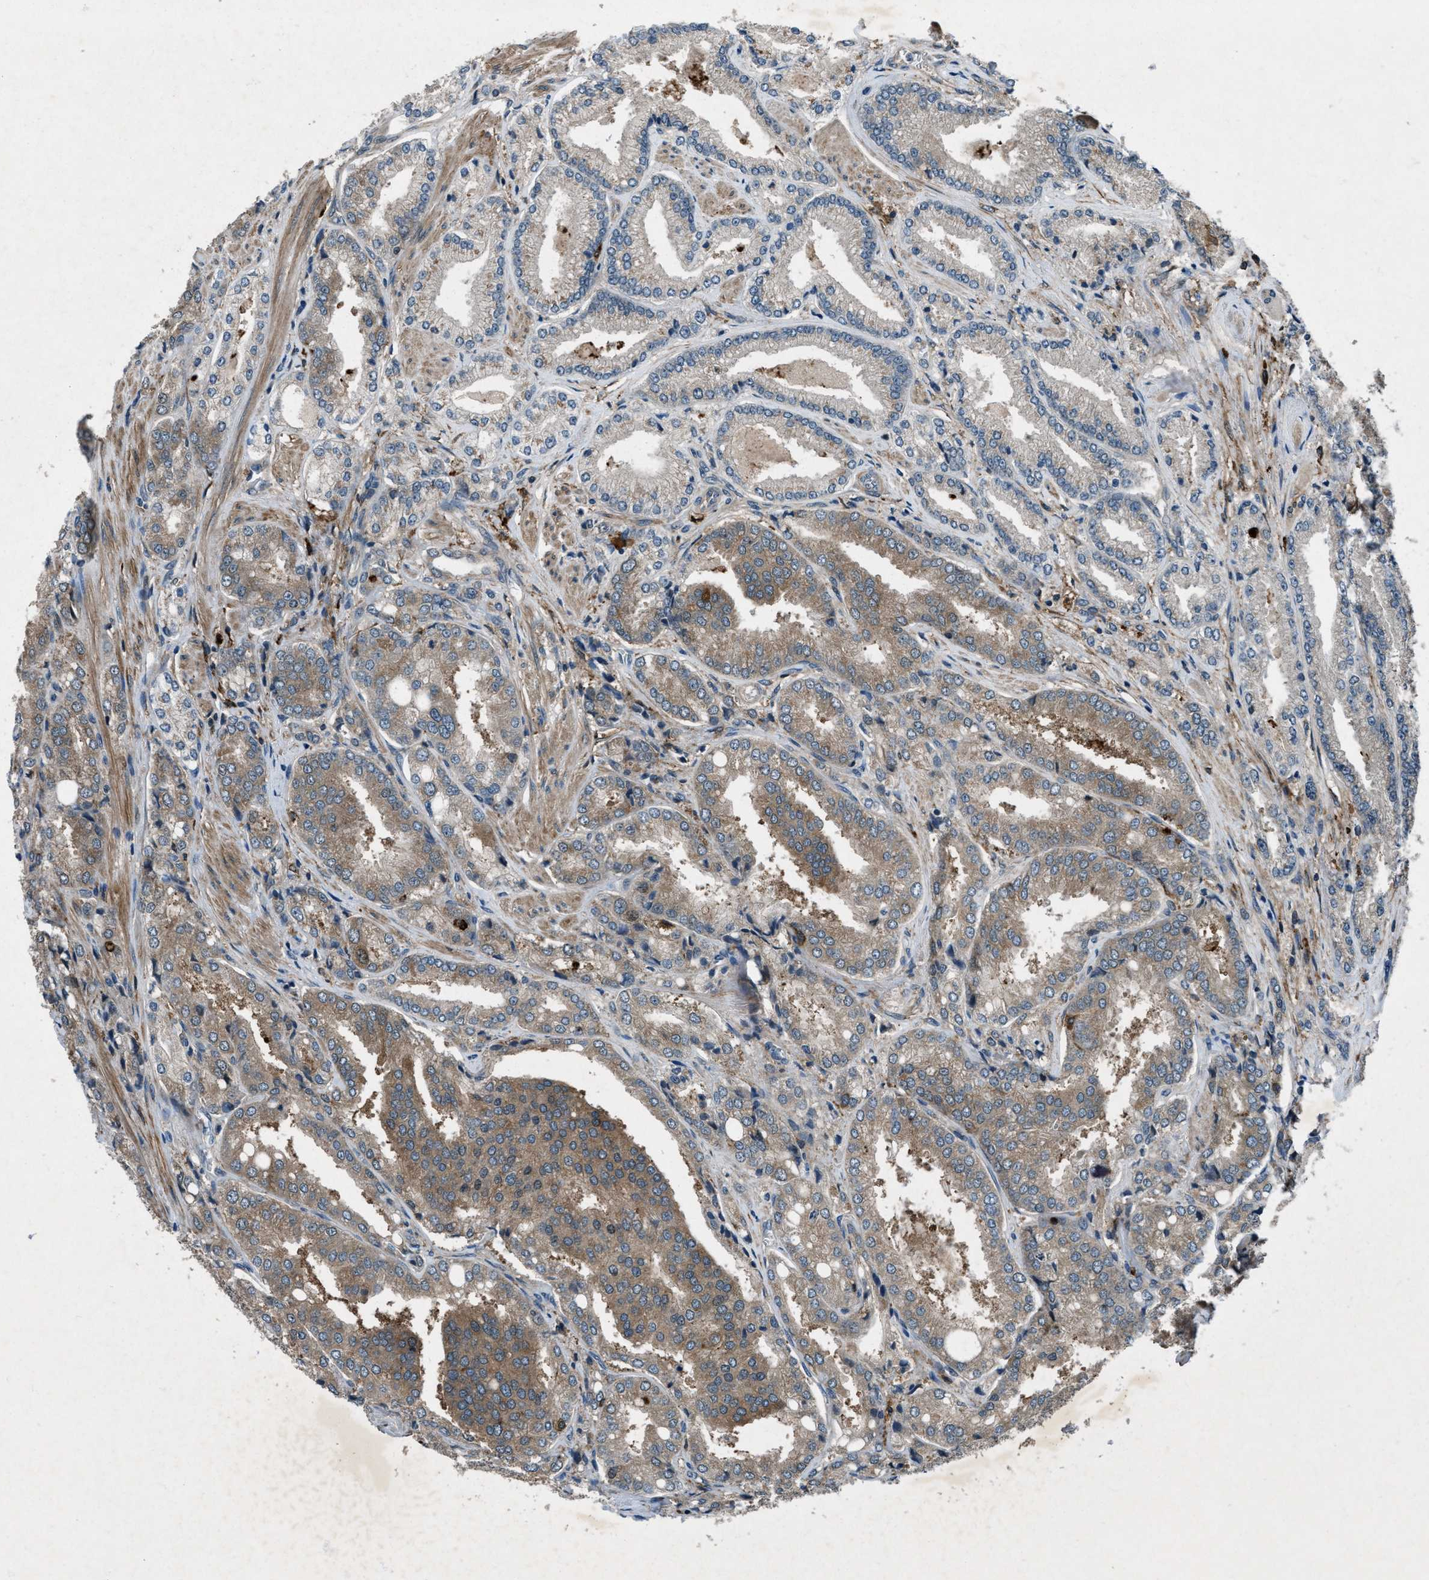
{"staining": {"intensity": "moderate", "quantity": "25%-75%", "location": "cytoplasmic/membranous"}, "tissue": "prostate cancer", "cell_type": "Tumor cells", "image_type": "cancer", "snomed": [{"axis": "morphology", "description": "Adenocarcinoma, High grade"}, {"axis": "topography", "description": "Prostate"}], "caption": "The histopathology image reveals immunohistochemical staining of prostate cancer. There is moderate cytoplasmic/membranous staining is identified in about 25%-75% of tumor cells.", "gene": "EPSTI1", "patient": {"sex": "male", "age": 50}}